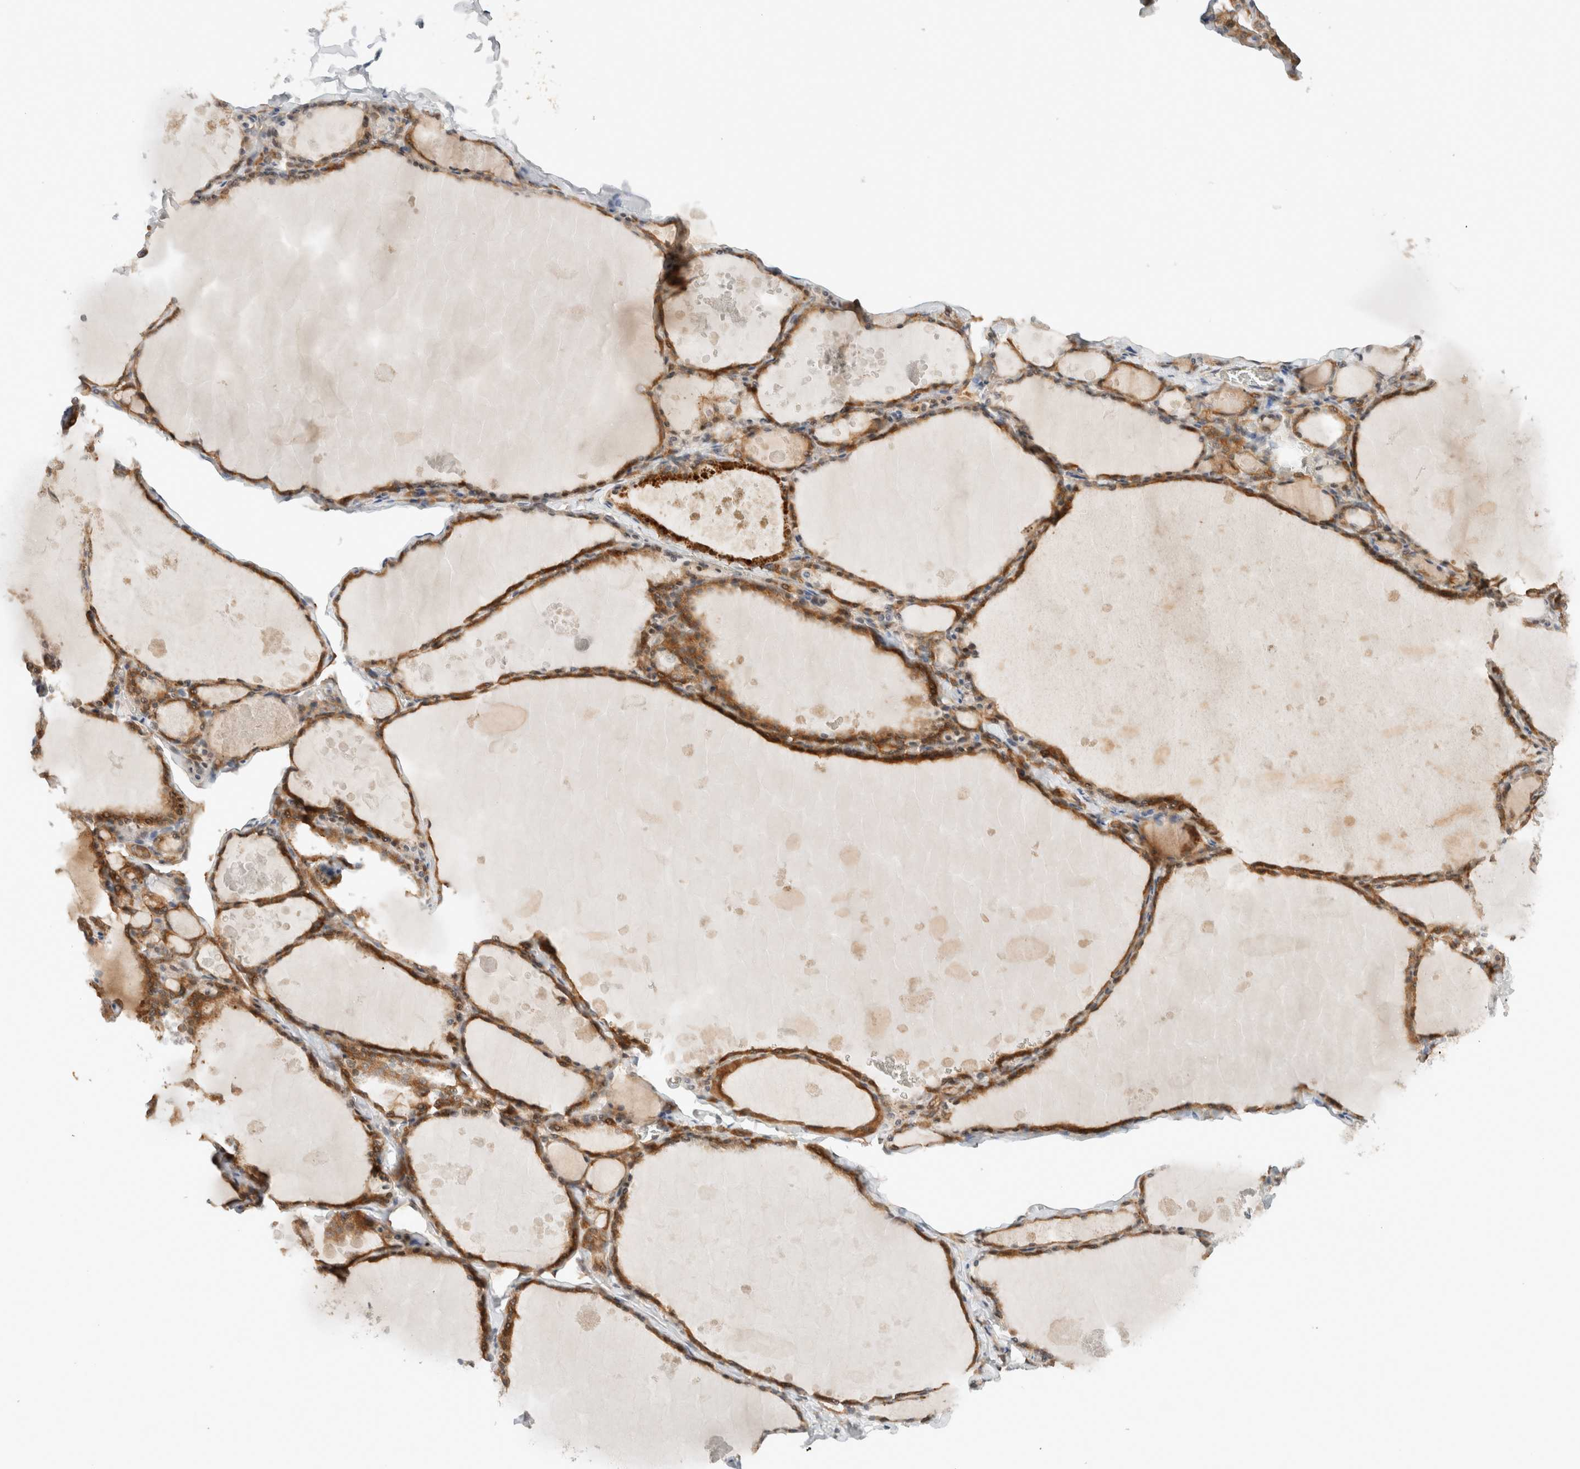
{"staining": {"intensity": "moderate", "quantity": ">75%", "location": "cytoplasmic/membranous"}, "tissue": "thyroid gland", "cell_type": "Glandular cells", "image_type": "normal", "snomed": [{"axis": "morphology", "description": "Normal tissue, NOS"}, {"axis": "topography", "description": "Thyroid gland"}], "caption": "Immunohistochemical staining of normal thyroid gland exhibits >75% levels of moderate cytoplasmic/membranous protein staining in approximately >75% of glandular cells.", "gene": "ARFGEF2", "patient": {"sex": "male", "age": 56}}